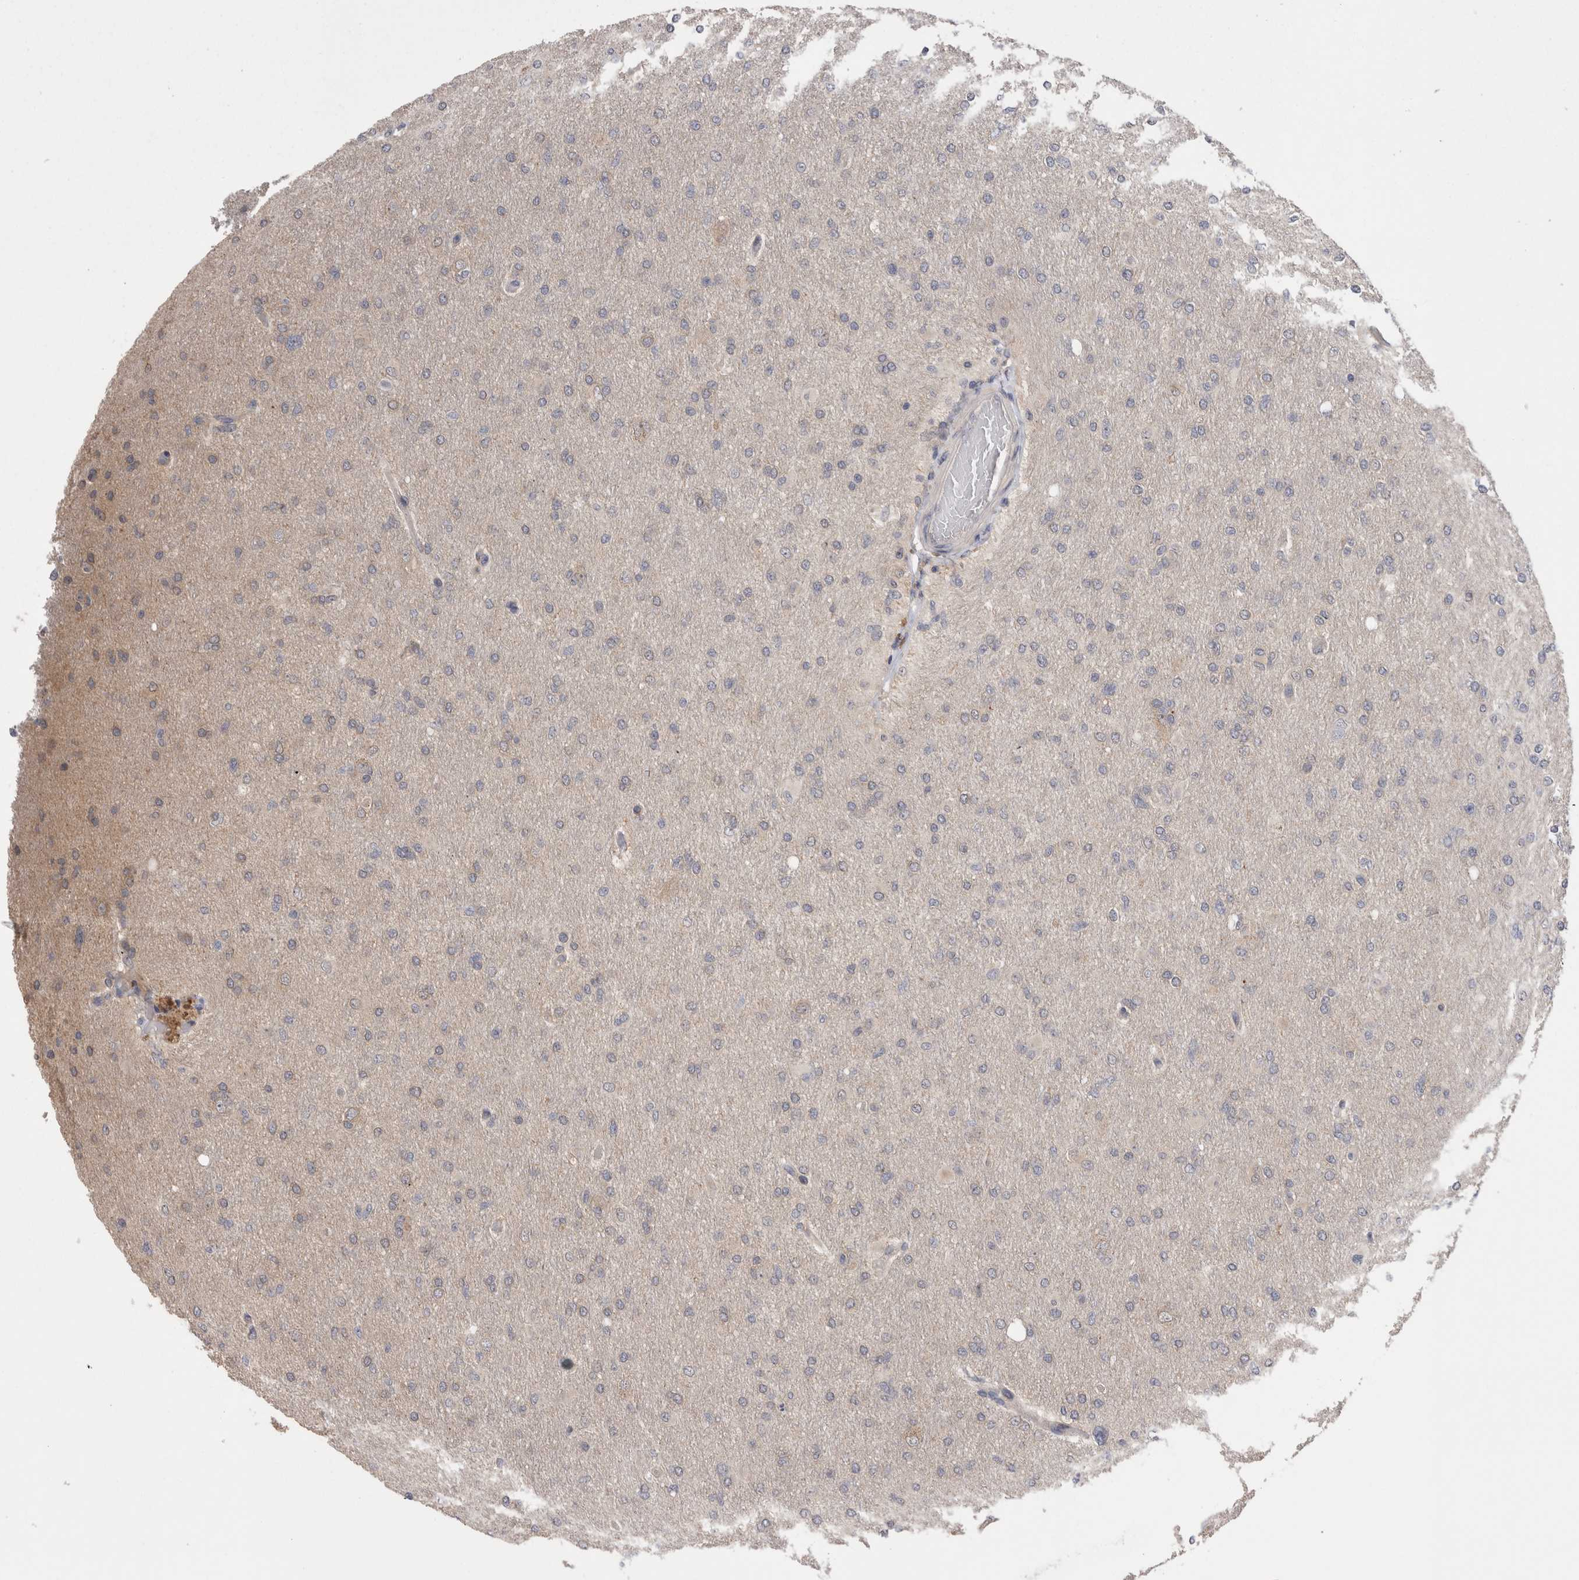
{"staining": {"intensity": "negative", "quantity": "none", "location": "none"}, "tissue": "glioma", "cell_type": "Tumor cells", "image_type": "cancer", "snomed": [{"axis": "morphology", "description": "Glioma, malignant, High grade"}, {"axis": "topography", "description": "Cerebral cortex"}], "caption": "DAB (3,3'-diaminobenzidine) immunohistochemical staining of malignant high-grade glioma exhibits no significant expression in tumor cells.", "gene": "DCTN6", "patient": {"sex": "female", "age": 36}}